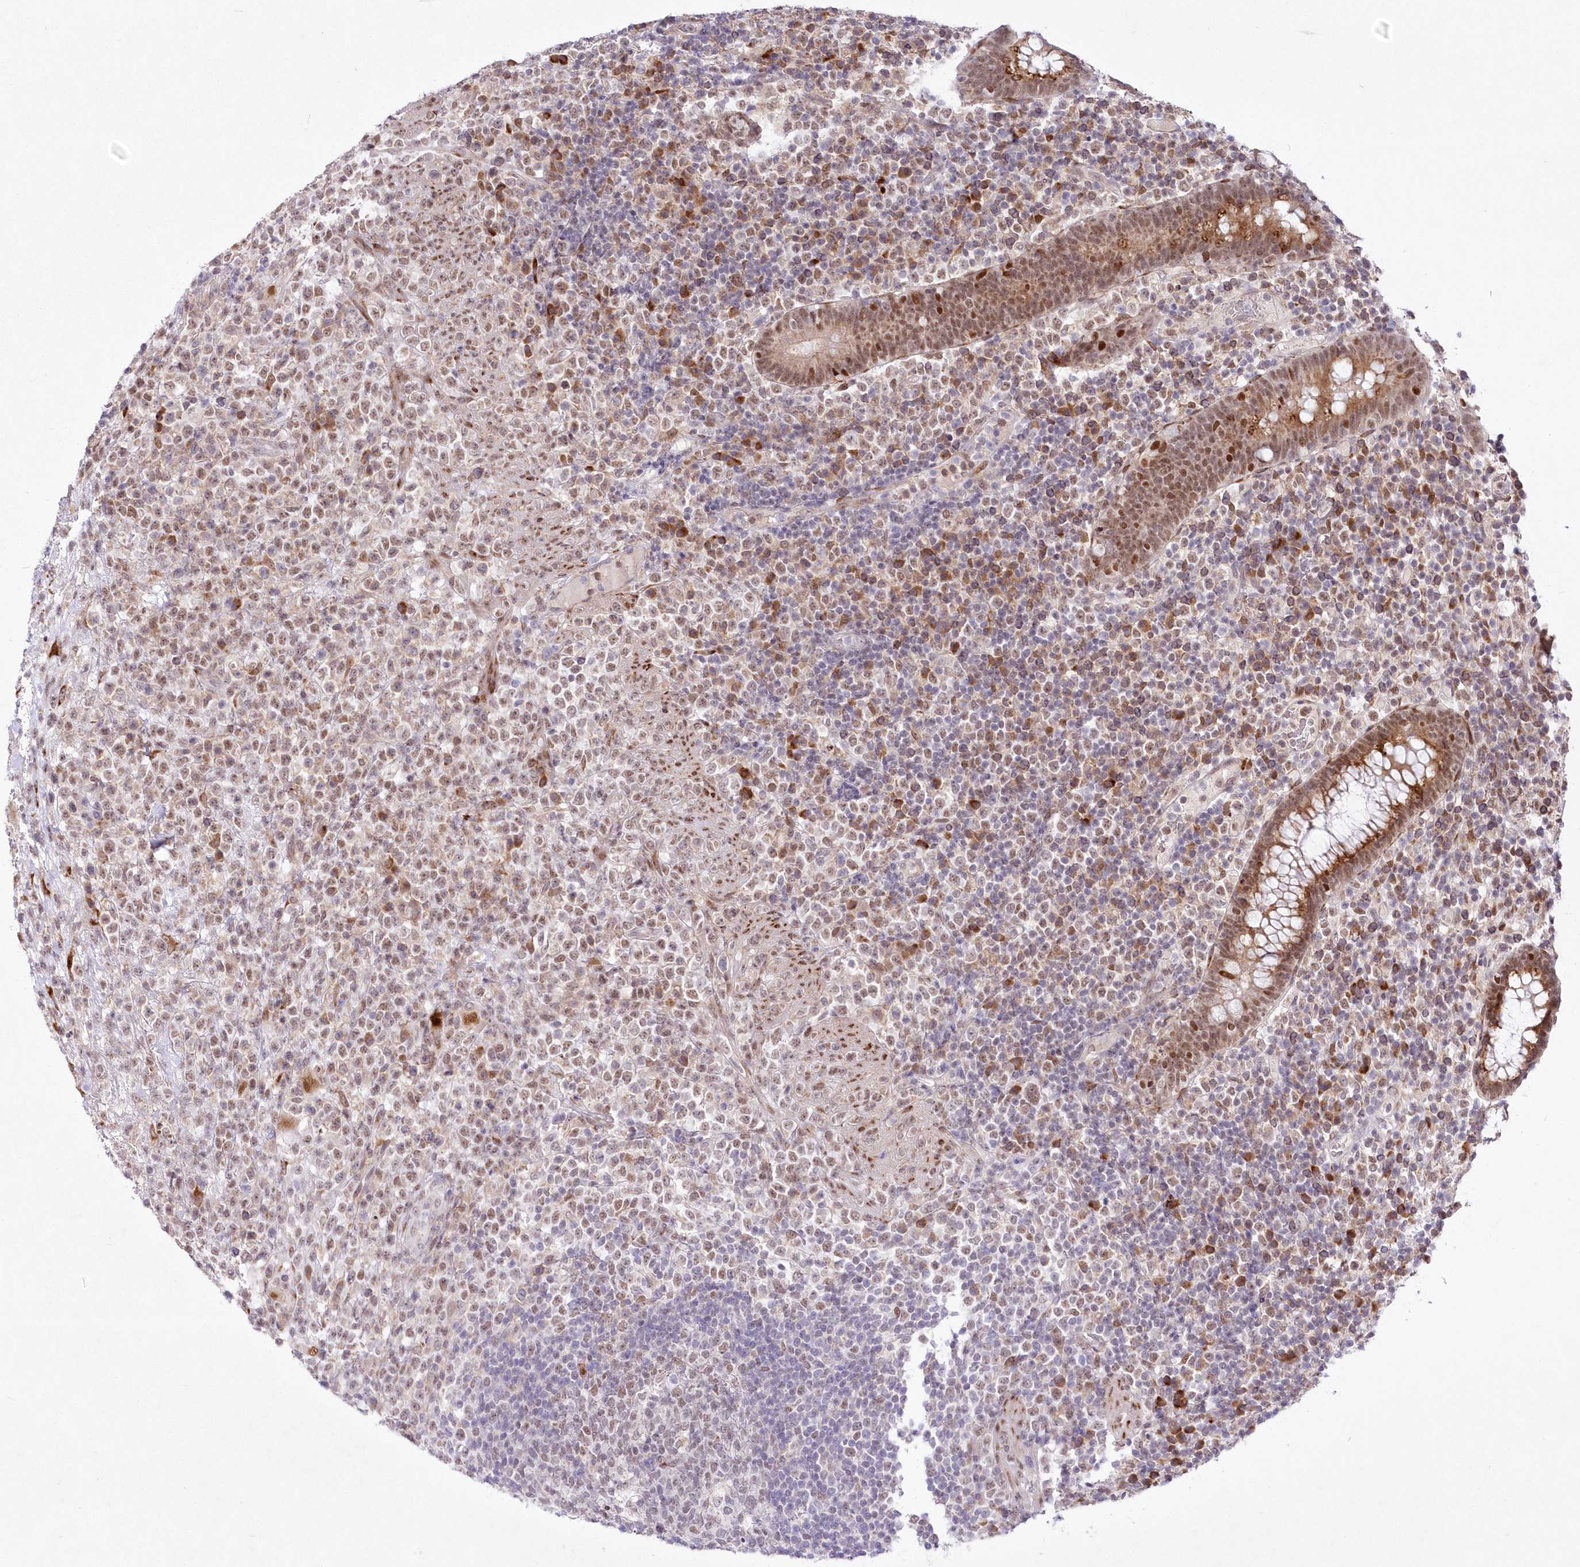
{"staining": {"intensity": "moderate", "quantity": "25%-75%", "location": "nuclear"}, "tissue": "lymphoma", "cell_type": "Tumor cells", "image_type": "cancer", "snomed": [{"axis": "morphology", "description": "Malignant lymphoma, non-Hodgkin's type, High grade"}, {"axis": "topography", "description": "Colon"}], "caption": "Tumor cells demonstrate moderate nuclear expression in approximately 25%-75% of cells in lymphoma.", "gene": "LDB1", "patient": {"sex": "female", "age": 53}}